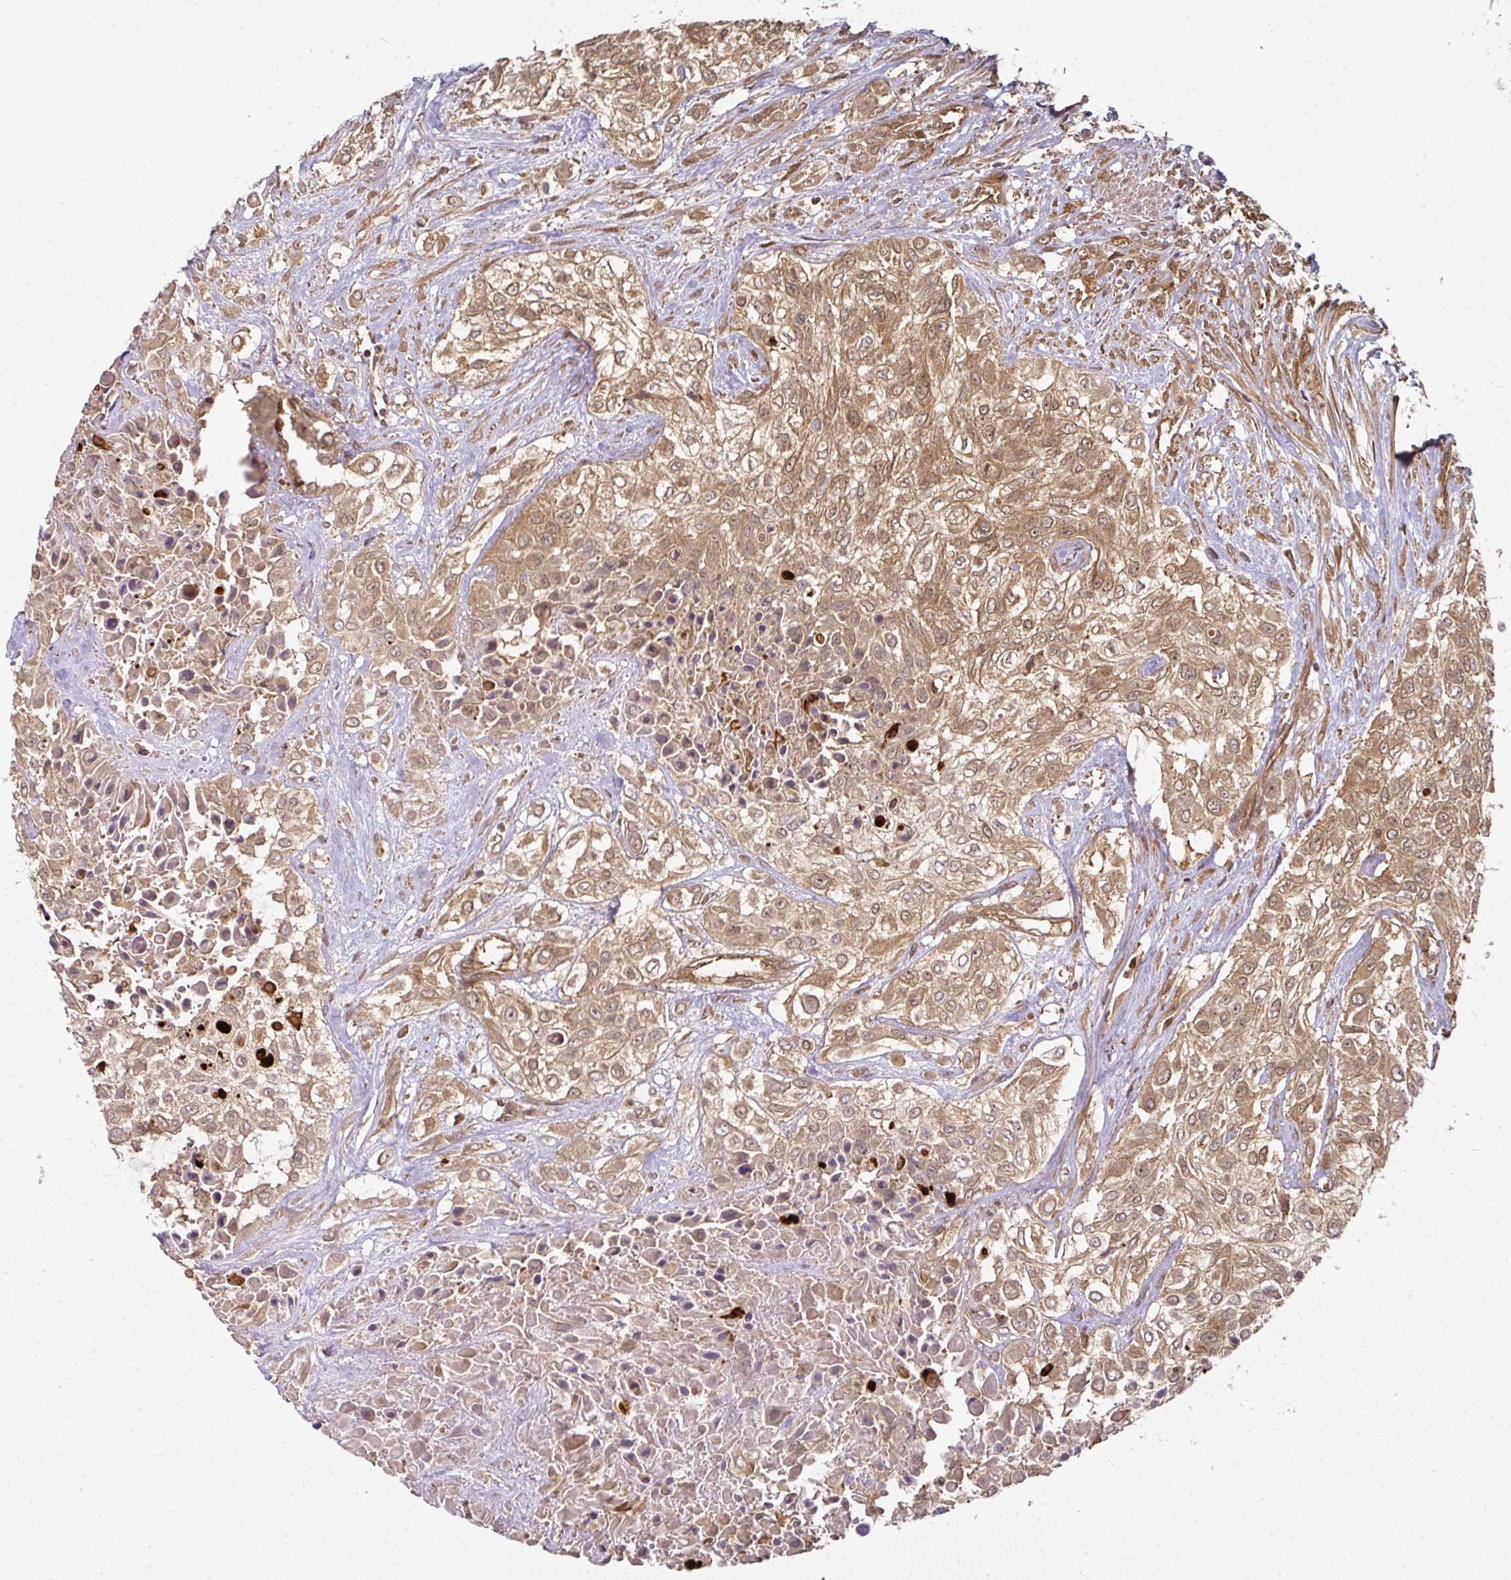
{"staining": {"intensity": "moderate", "quantity": ">75%", "location": "cytoplasmic/membranous"}, "tissue": "urothelial cancer", "cell_type": "Tumor cells", "image_type": "cancer", "snomed": [{"axis": "morphology", "description": "Urothelial carcinoma, High grade"}, {"axis": "topography", "description": "Urinary bladder"}], "caption": "Protein staining displays moderate cytoplasmic/membranous positivity in about >75% of tumor cells in high-grade urothelial carcinoma.", "gene": "EIF4EBP2", "patient": {"sex": "male", "age": 57}}